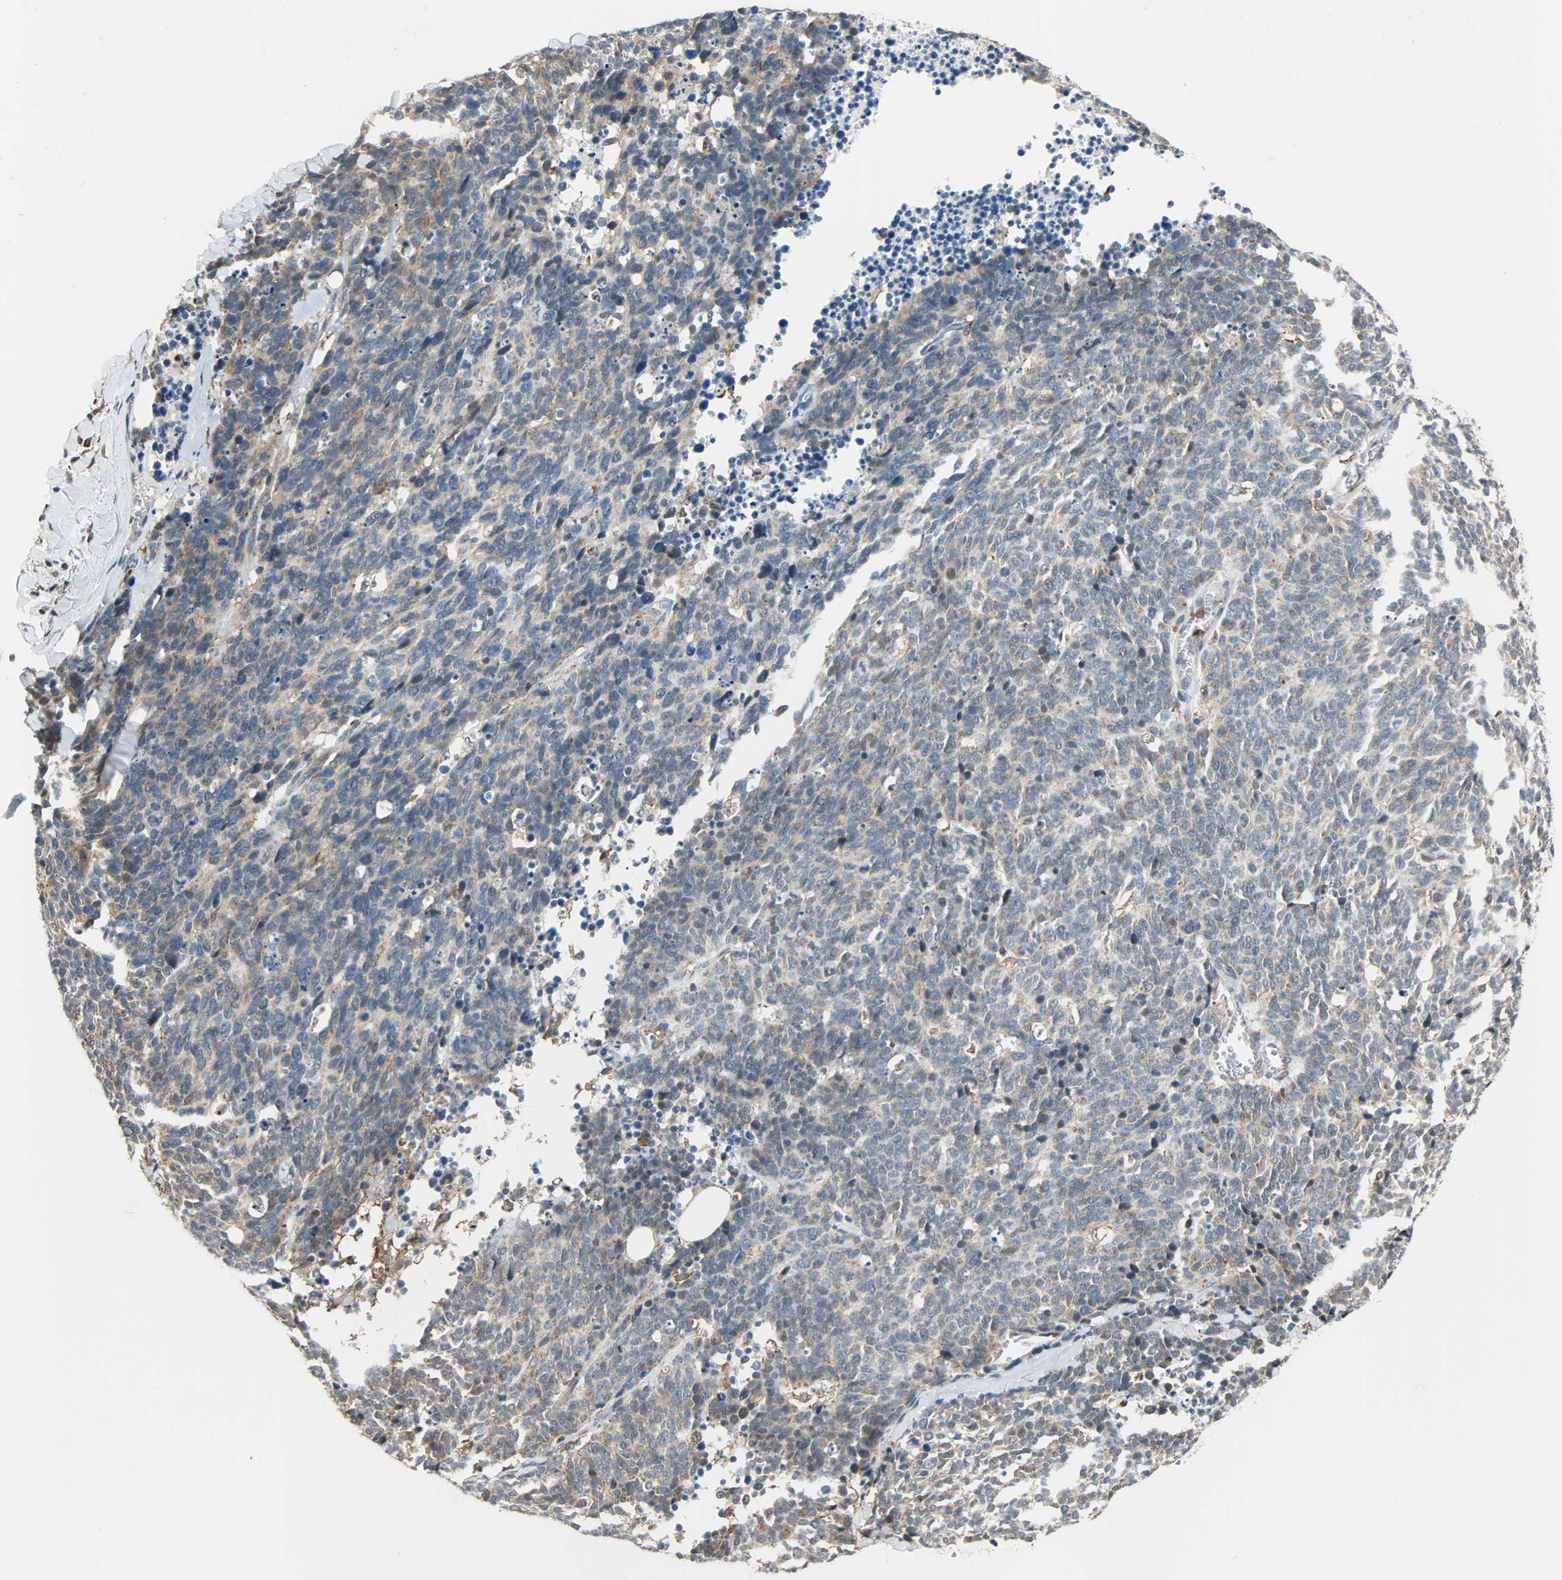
{"staining": {"intensity": "weak", "quantity": "25%-75%", "location": "cytoplasmic/membranous"}, "tissue": "lung cancer", "cell_type": "Tumor cells", "image_type": "cancer", "snomed": [{"axis": "morphology", "description": "Neoplasm, malignant, NOS"}, {"axis": "topography", "description": "Lung"}], "caption": "IHC micrograph of neoplastic tissue: human lung cancer (malignant neoplasm) stained using immunohistochemistry (IHC) reveals low levels of weak protein expression localized specifically in the cytoplasmic/membranous of tumor cells, appearing as a cytoplasmic/membranous brown color.", "gene": "SKAP2", "patient": {"sex": "female", "age": 58}}